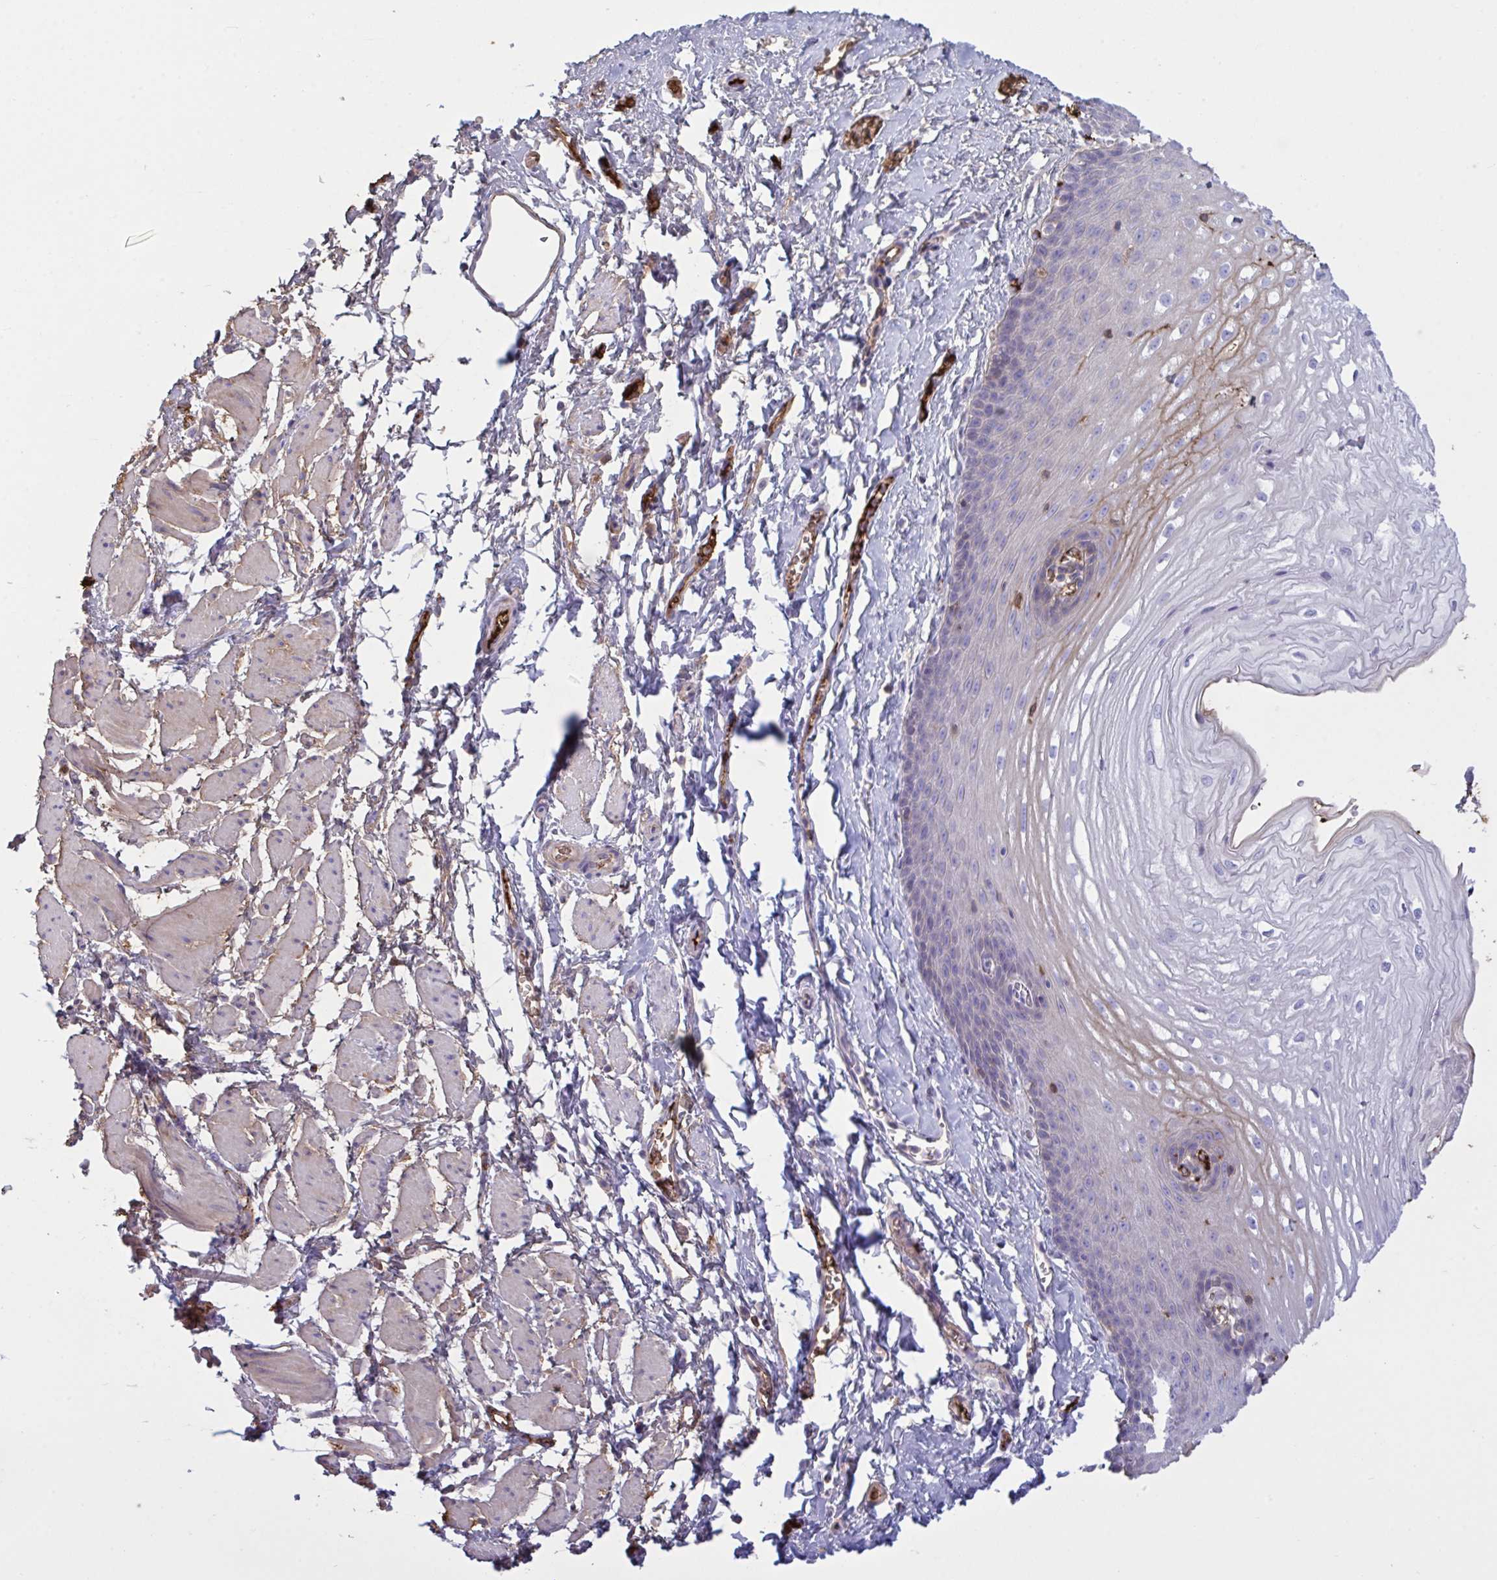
{"staining": {"intensity": "weak", "quantity": "<25%", "location": "cytoplasmic/membranous"}, "tissue": "esophagus", "cell_type": "Squamous epithelial cells", "image_type": "normal", "snomed": [{"axis": "morphology", "description": "Normal tissue, NOS"}, {"axis": "topography", "description": "Esophagus"}], "caption": "Micrograph shows no protein staining in squamous epithelial cells of benign esophagus. The staining is performed using DAB brown chromogen with nuclei counter-stained in using hematoxylin.", "gene": "IL1R1", "patient": {"sex": "male", "age": 70}}